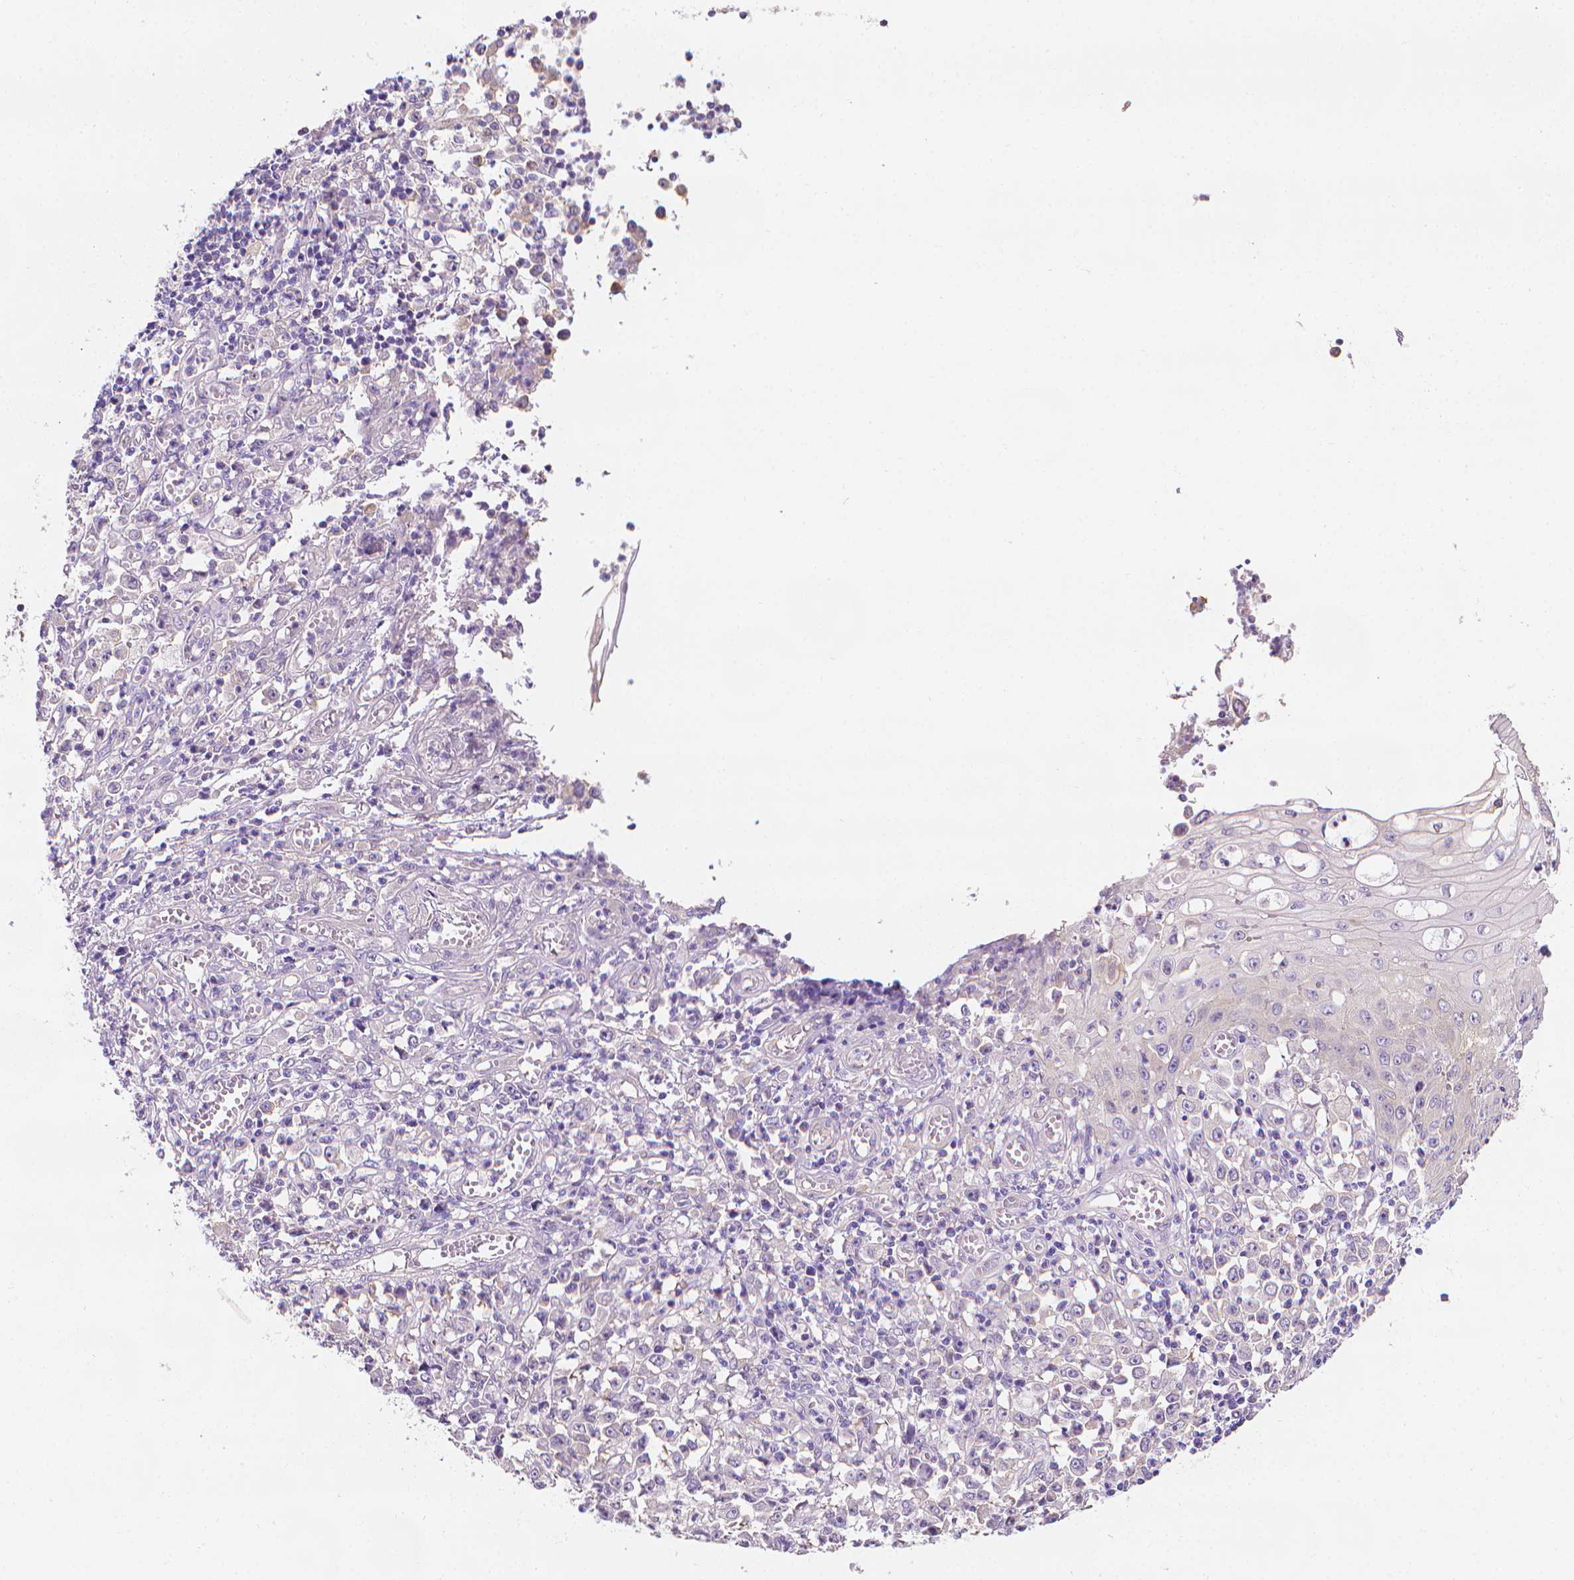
{"staining": {"intensity": "negative", "quantity": "none", "location": "none"}, "tissue": "stomach cancer", "cell_type": "Tumor cells", "image_type": "cancer", "snomed": [{"axis": "morphology", "description": "Adenocarcinoma, NOS"}, {"axis": "topography", "description": "Stomach, upper"}], "caption": "Image shows no significant protein expression in tumor cells of adenocarcinoma (stomach).", "gene": "FASN", "patient": {"sex": "male", "age": 70}}